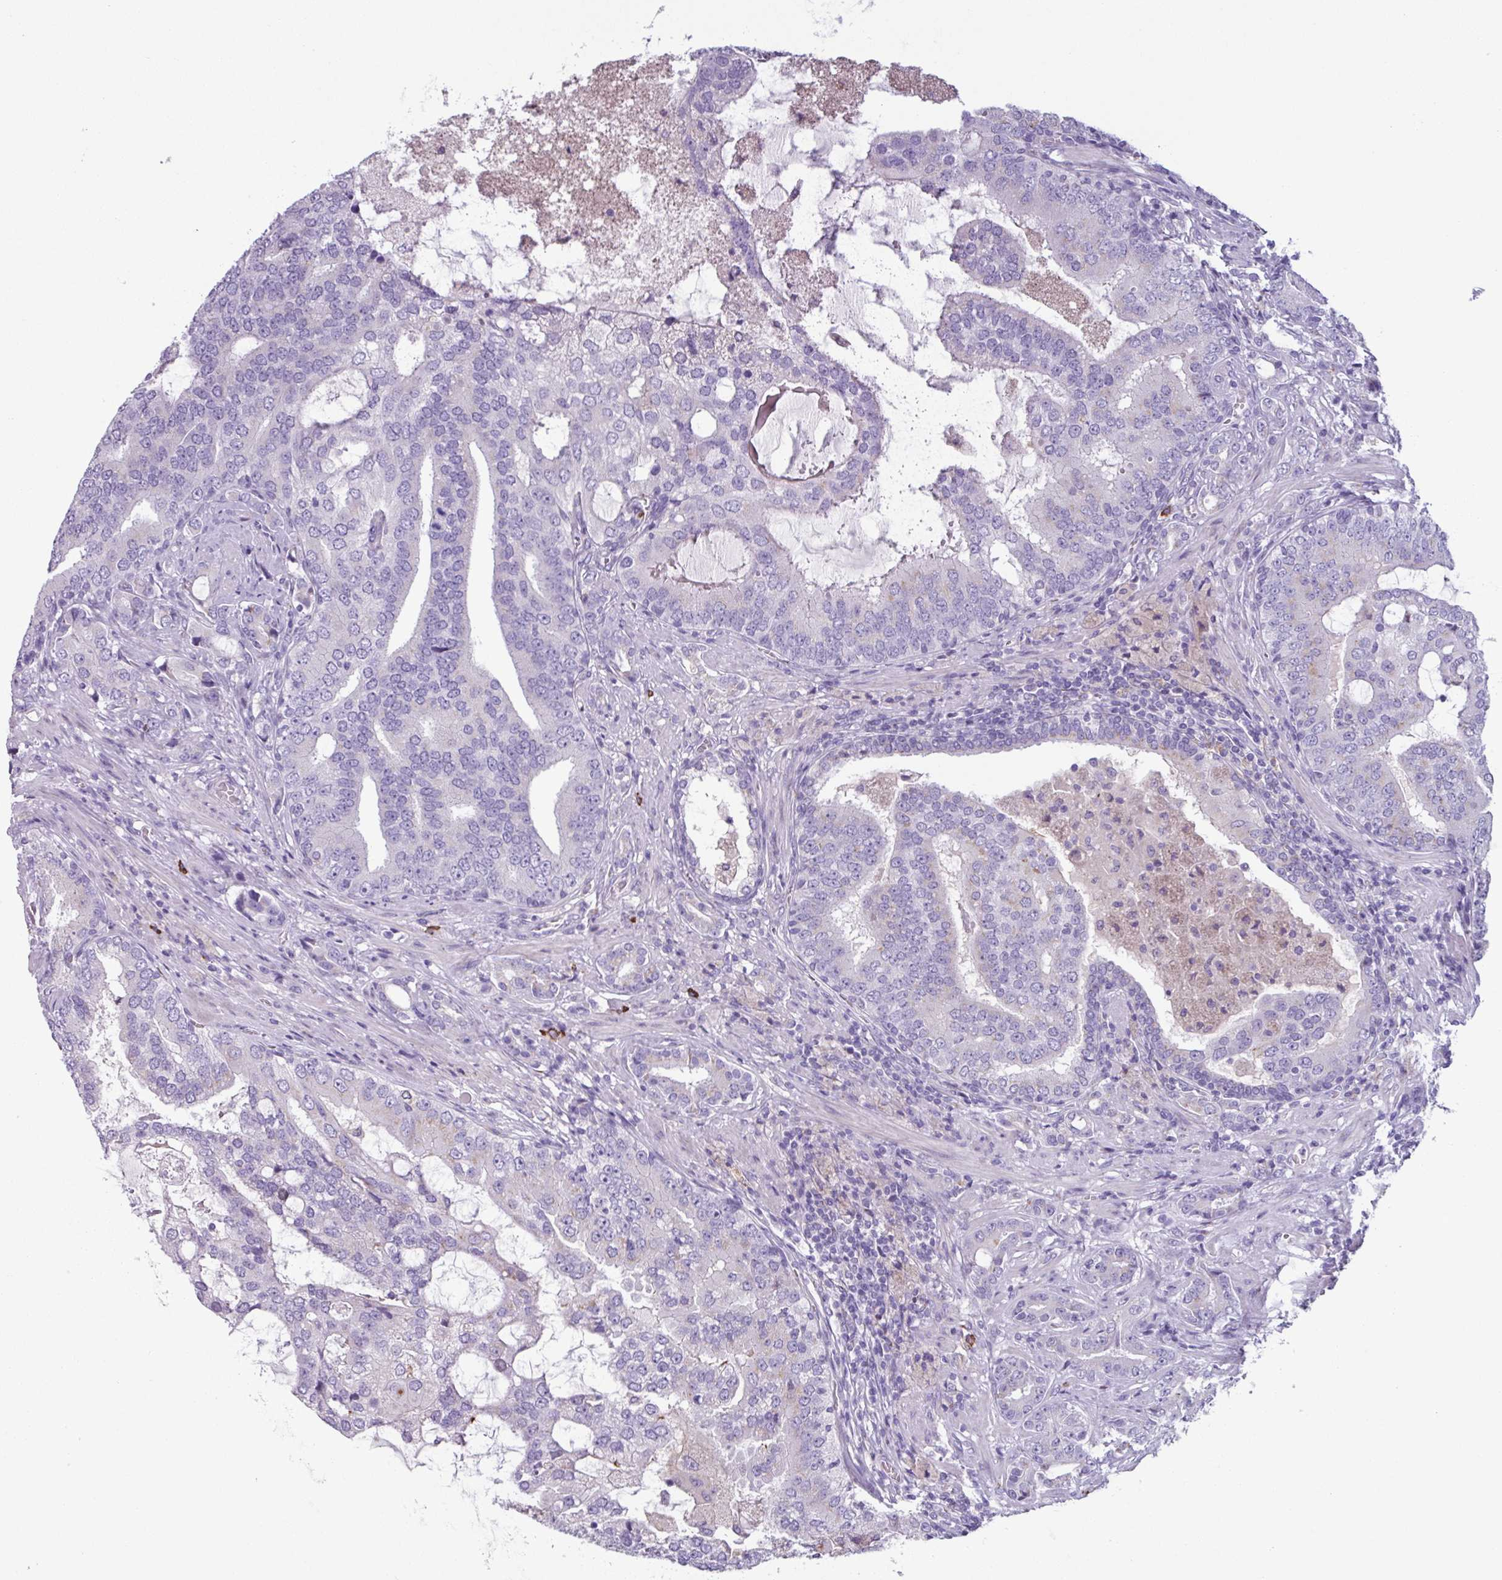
{"staining": {"intensity": "negative", "quantity": "none", "location": "none"}, "tissue": "prostate cancer", "cell_type": "Tumor cells", "image_type": "cancer", "snomed": [{"axis": "morphology", "description": "Adenocarcinoma, High grade"}, {"axis": "topography", "description": "Prostate"}], "caption": "Tumor cells show no significant positivity in prostate cancer (high-grade adenocarcinoma).", "gene": "ADGRE1", "patient": {"sex": "male", "age": 55}}